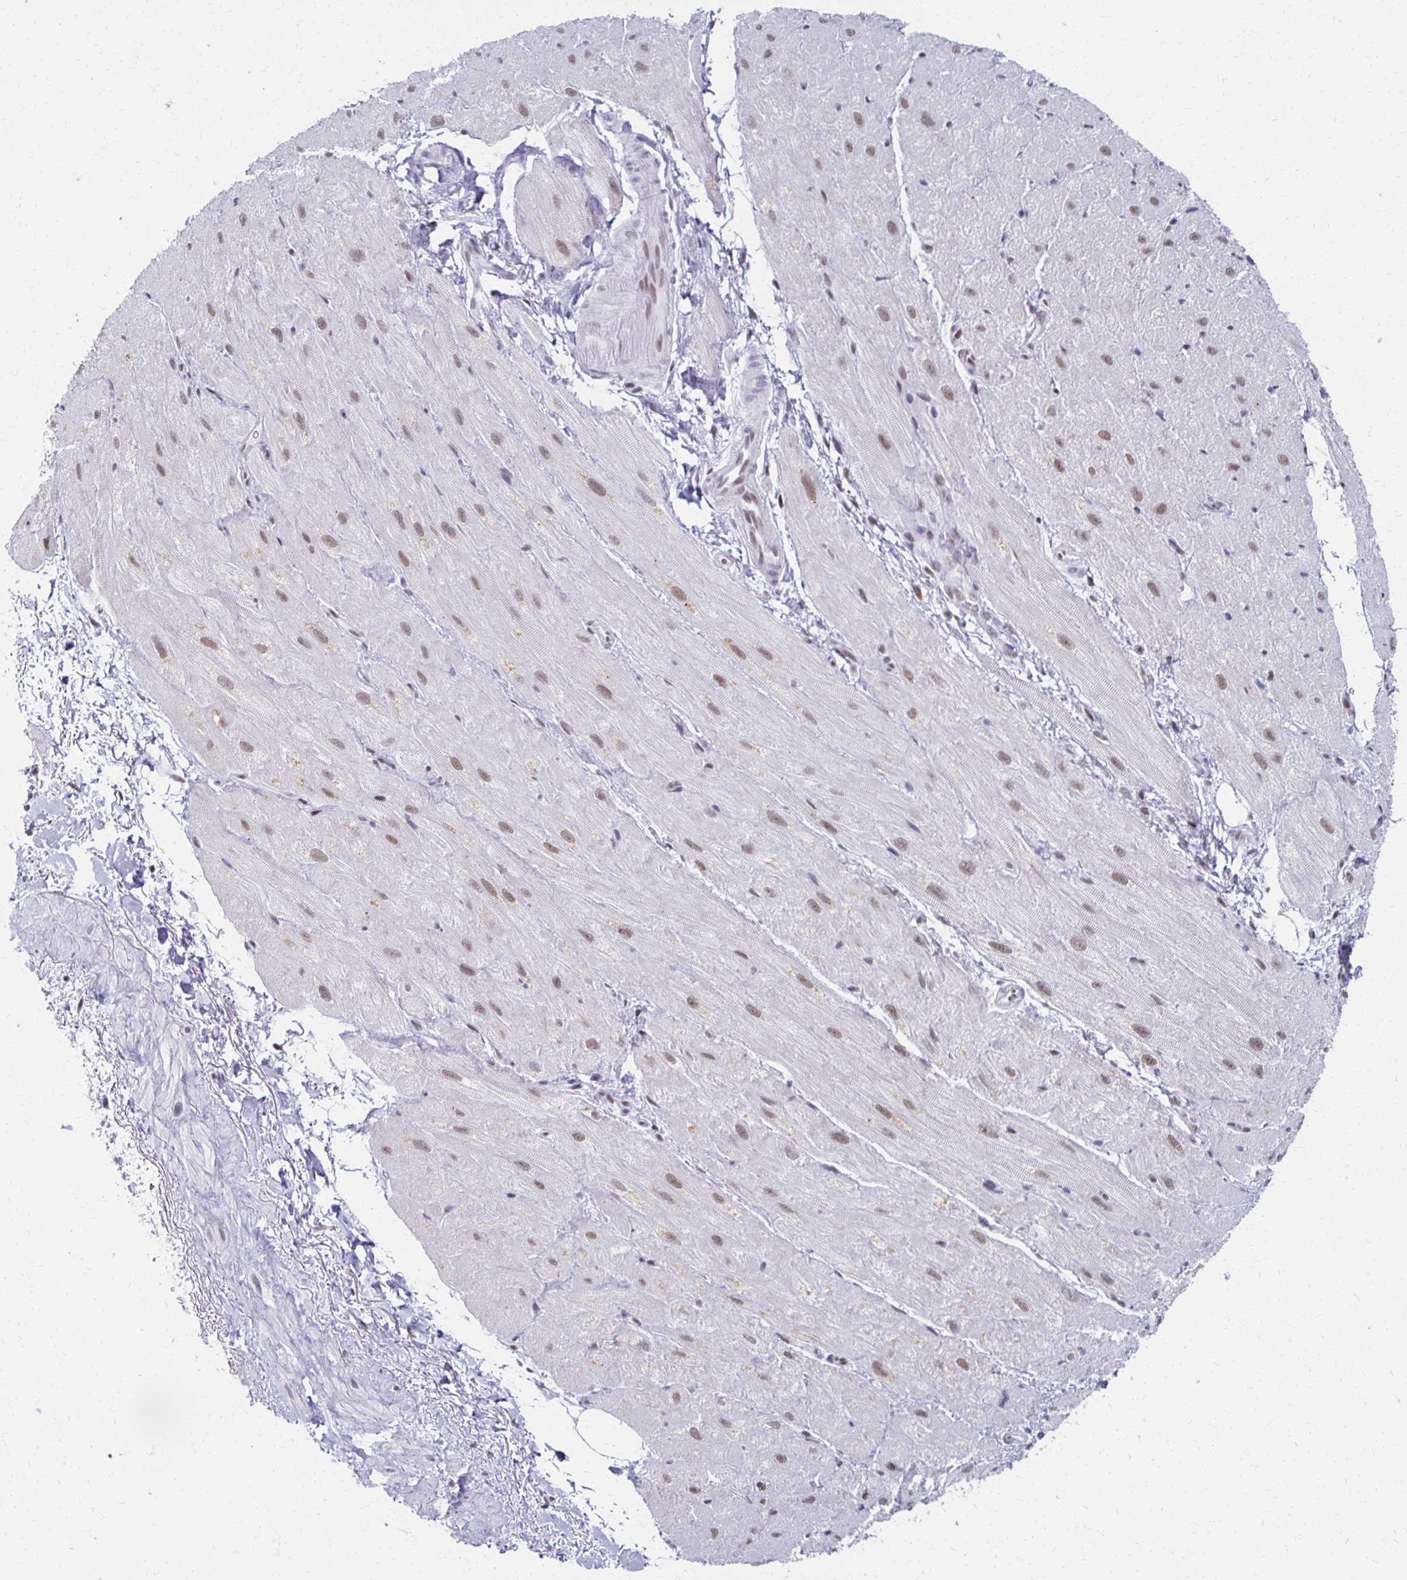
{"staining": {"intensity": "weak", "quantity": "25%-75%", "location": "nuclear"}, "tissue": "heart muscle", "cell_type": "Cardiomyocytes", "image_type": "normal", "snomed": [{"axis": "morphology", "description": "Normal tissue, NOS"}, {"axis": "topography", "description": "Heart"}], "caption": "Brown immunohistochemical staining in unremarkable human heart muscle demonstrates weak nuclear expression in about 25%-75% of cardiomyocytes. Using DAB (3,3'-diaminobenzidine) (brown) and hematoxylin (blue) stains, captured at high magnification using brightfield microscopy.", "gene": "IRF7", "patient": {"sex": "male", "age": 62}}